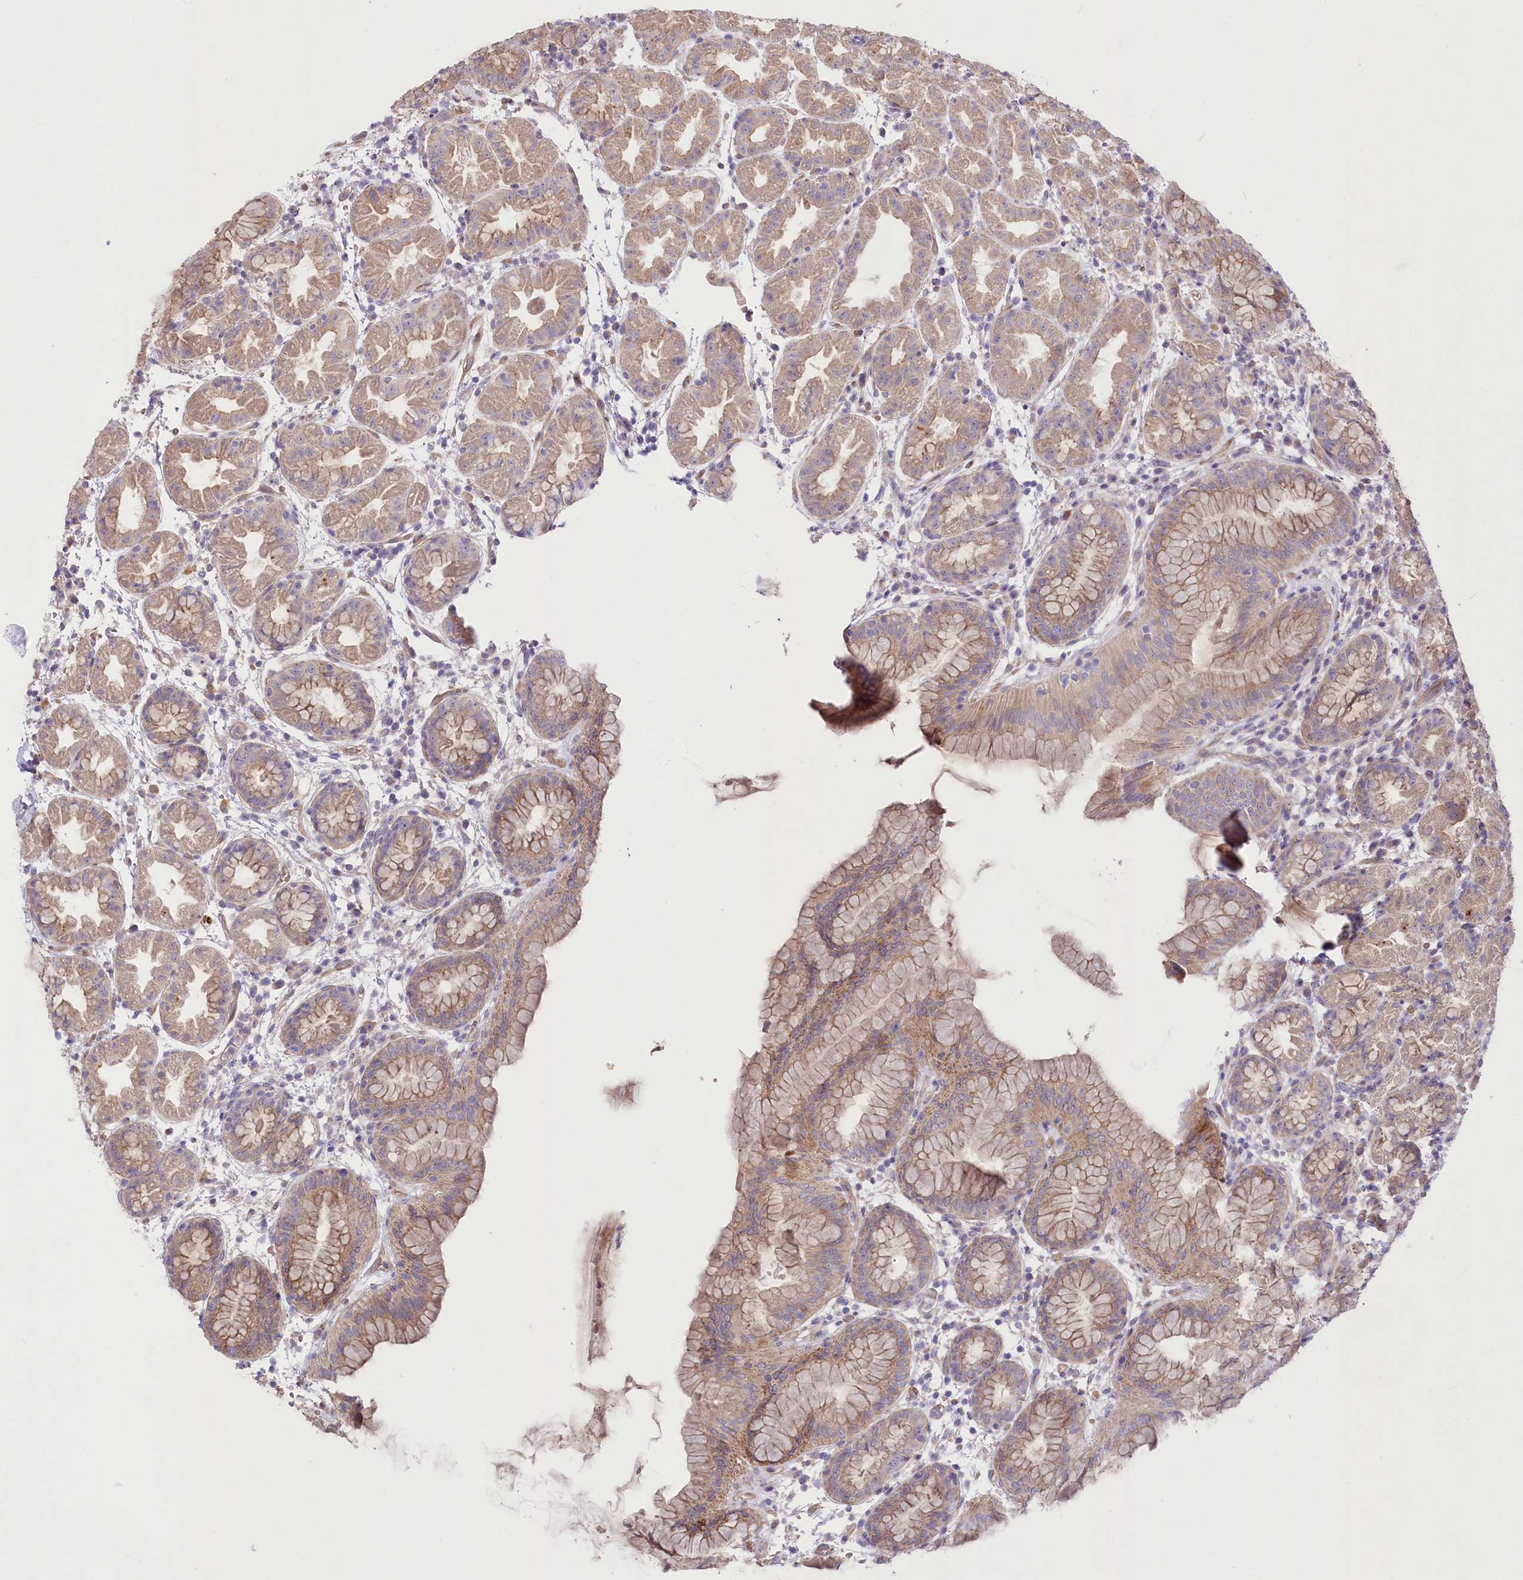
{"staining": {"intensity": "moderate", "quantity": "25%-75%", "location": "cytoplasmic/membranous"}, "tissue": "stomach", "cell_type": "Glandular cells", "image_type": "normal", "snomed": [{"axis": "morphology", "description": "Normal tissue, NOS"}, {"axis": "topography", "description": "Stomach"}], "caption": "An image showing moderate cytoplasmic/membranous expression in about 25%-75% of glandular cells in normal stomach, as visualized by brown immunohistochemical staining.", "gene": "TRUB1", "patient": {"sex": "female", "age": 79}}